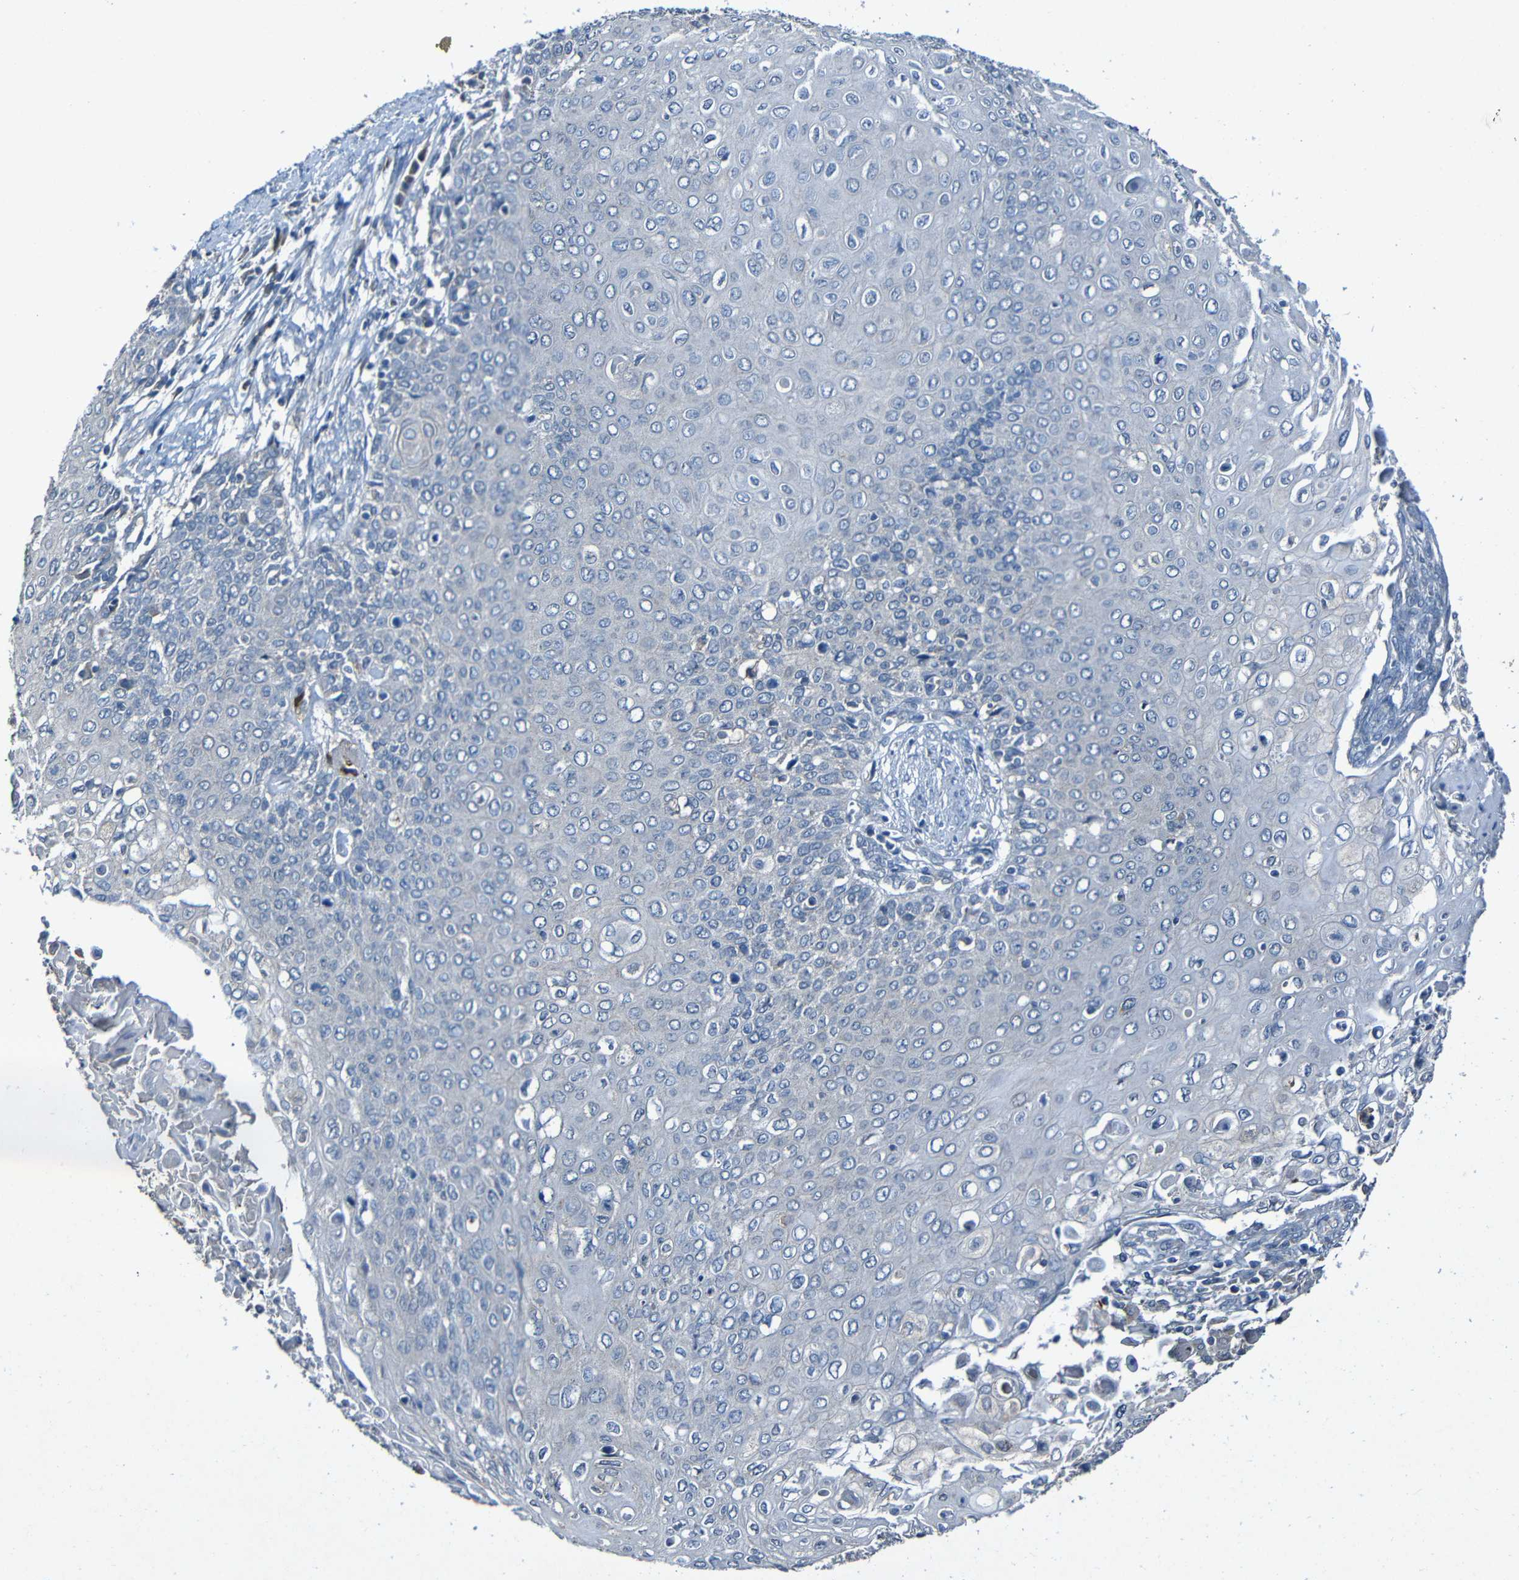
{"staining": {"intensity": "negative", "quantity": "none", "location": "none"}, "tissue": "cervical cancer", "cell_type": "Tumor cells", "image_type": "cancer", "snomed": [{"axis": "morphology", "description": "Squamous cell carcinoma, NOS"}, {"axis": "topography", "description": "Cervix"}], "caption": "Protein analysis of cervical cancer (squamous cell carcinoma) displays no significant expression in tumor cells. Nuclei are stained in blue.", "gene": "LRRC70", "patient": {"sex": "female", "age": 39}}